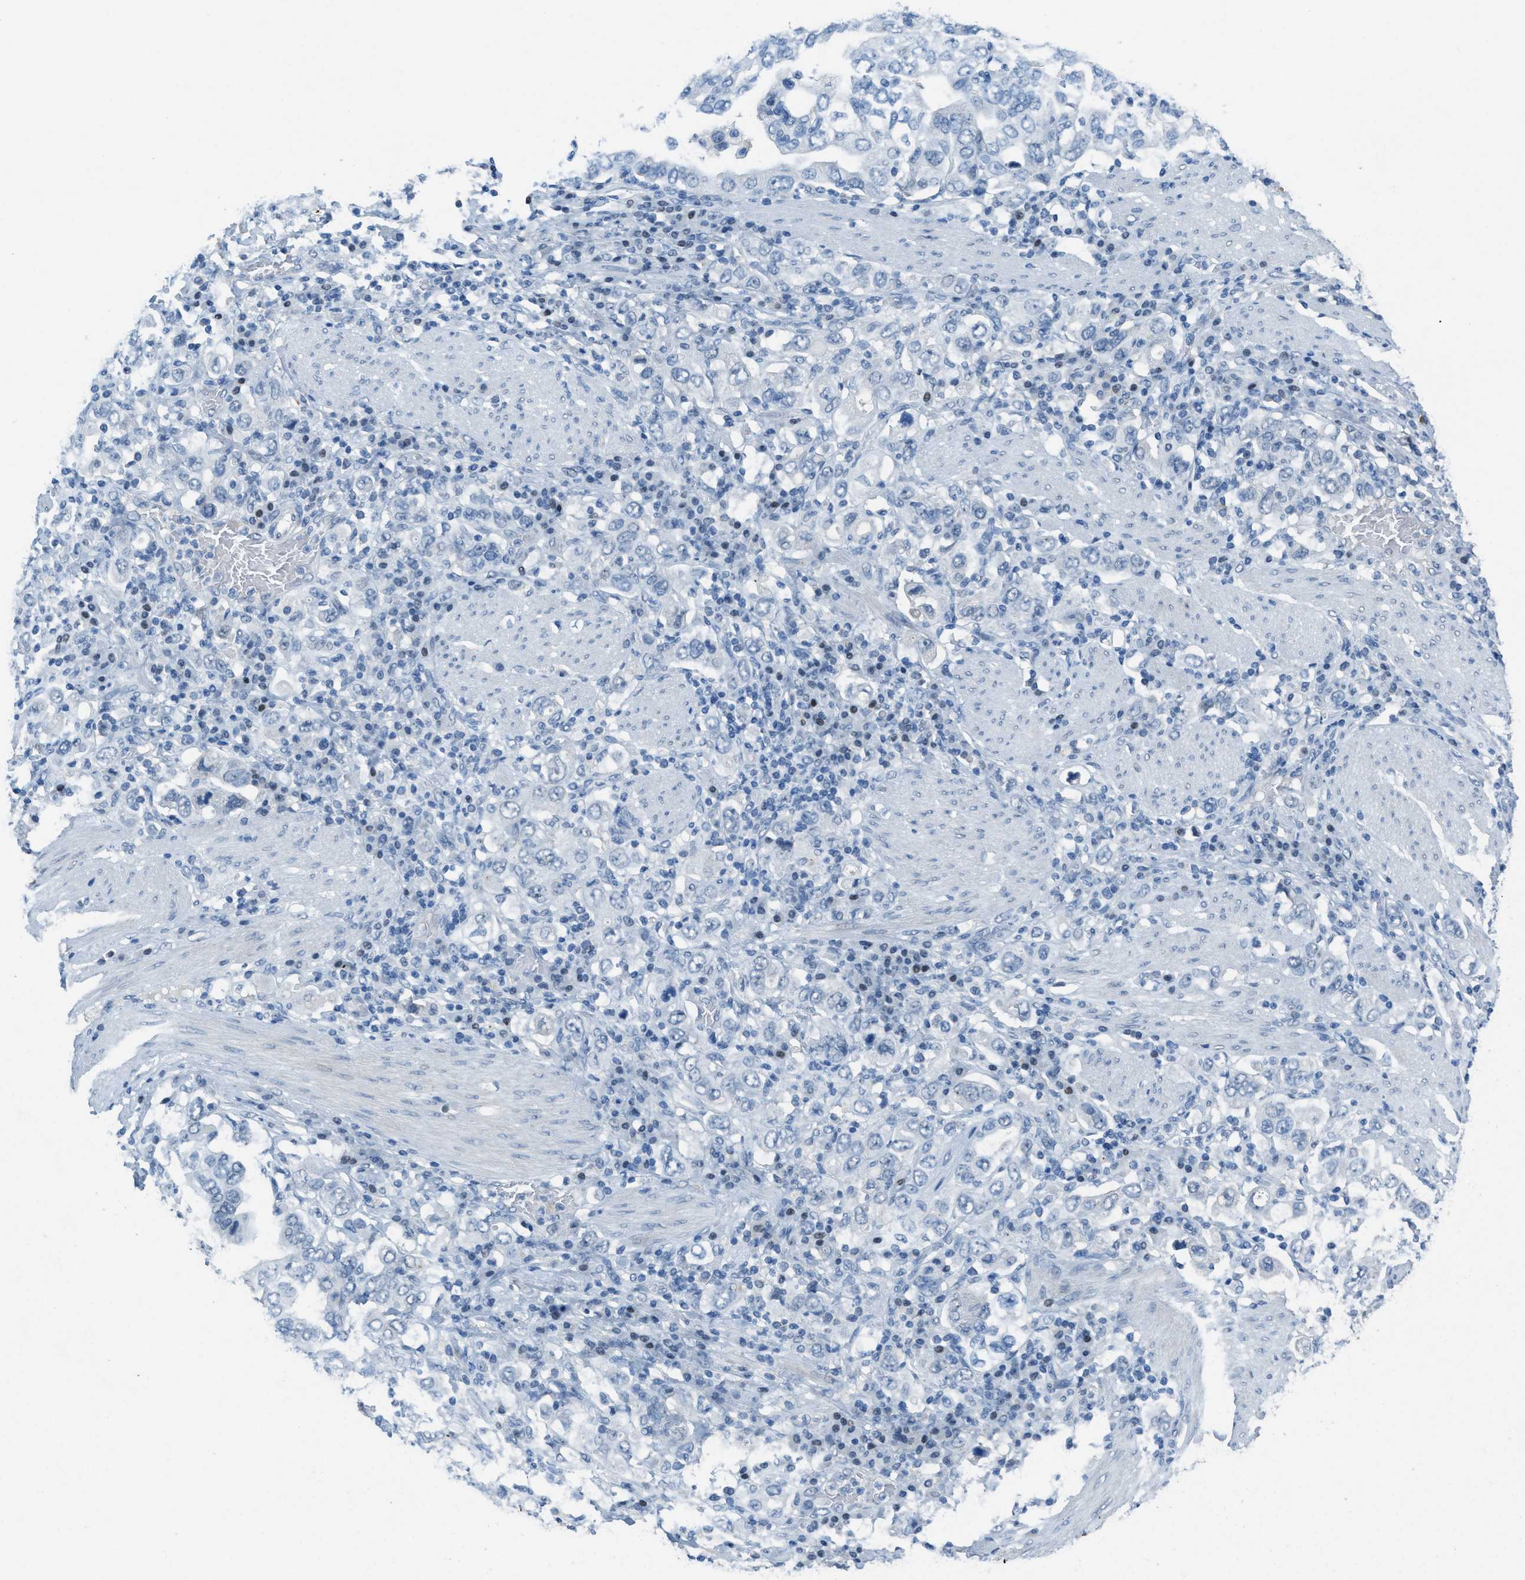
{"staining": {"intensity": "negative", "quantity": "none", "location": "none"}, "tissue": "stomach cancer", "cell_type": "Tumor cells", "image_type": "cancer", "snomed": [{"axis": "morphology", "description": "Adenocarcinoma, NOS"}, {"axis": "topography", "description": "Stomach, upper"}], "caption": "Adenocarcinoma (stomach) was stained to show a protein in brown. There is no significant positivity in tumor cells.", "gene": "TTC13", "patient": {"sex": "male", "age": 62}}